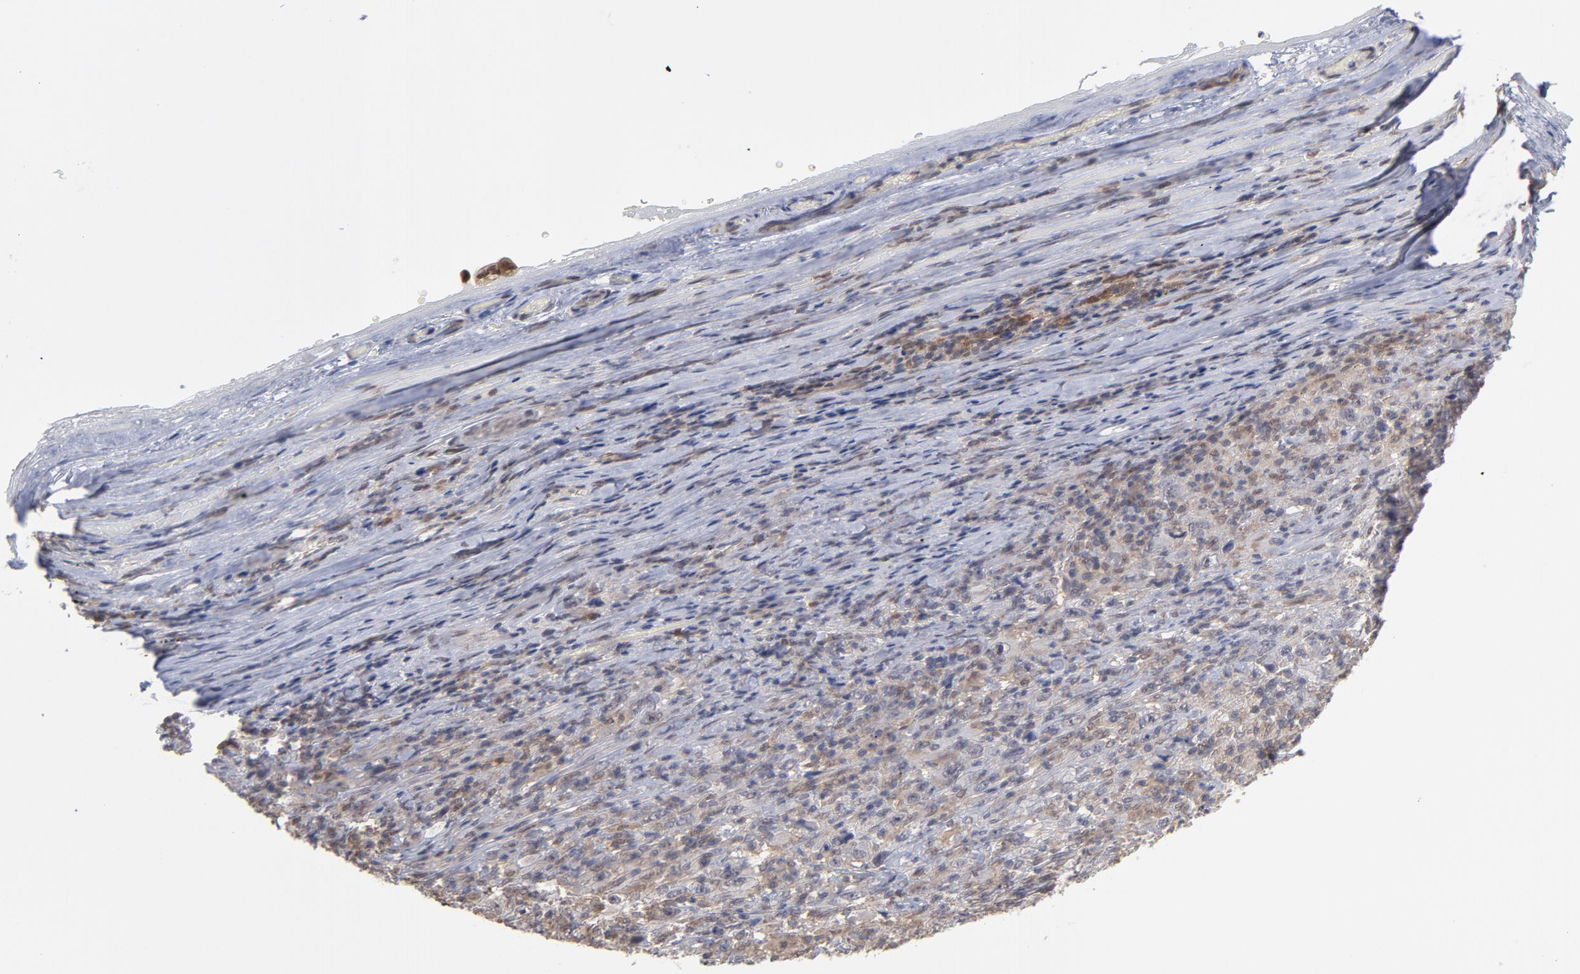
{"staining": {"intensity": "negative", "quantity": "none", "location": "none"}, "tissue": "melanoma", "cell_type": "Tumor cells", "image_type": "cancer", "snomed": [{"axis": "morphology", "description": "Malignant melanoma, Metastatic site"}, {"axis": "topography", "description": "Skin"}], "caption": "There is no significant positivity in tumor cells of malignant melanoma (metastatic site).", "gene": "OAS1", "patient": {"sex": "female", "age": 56}}